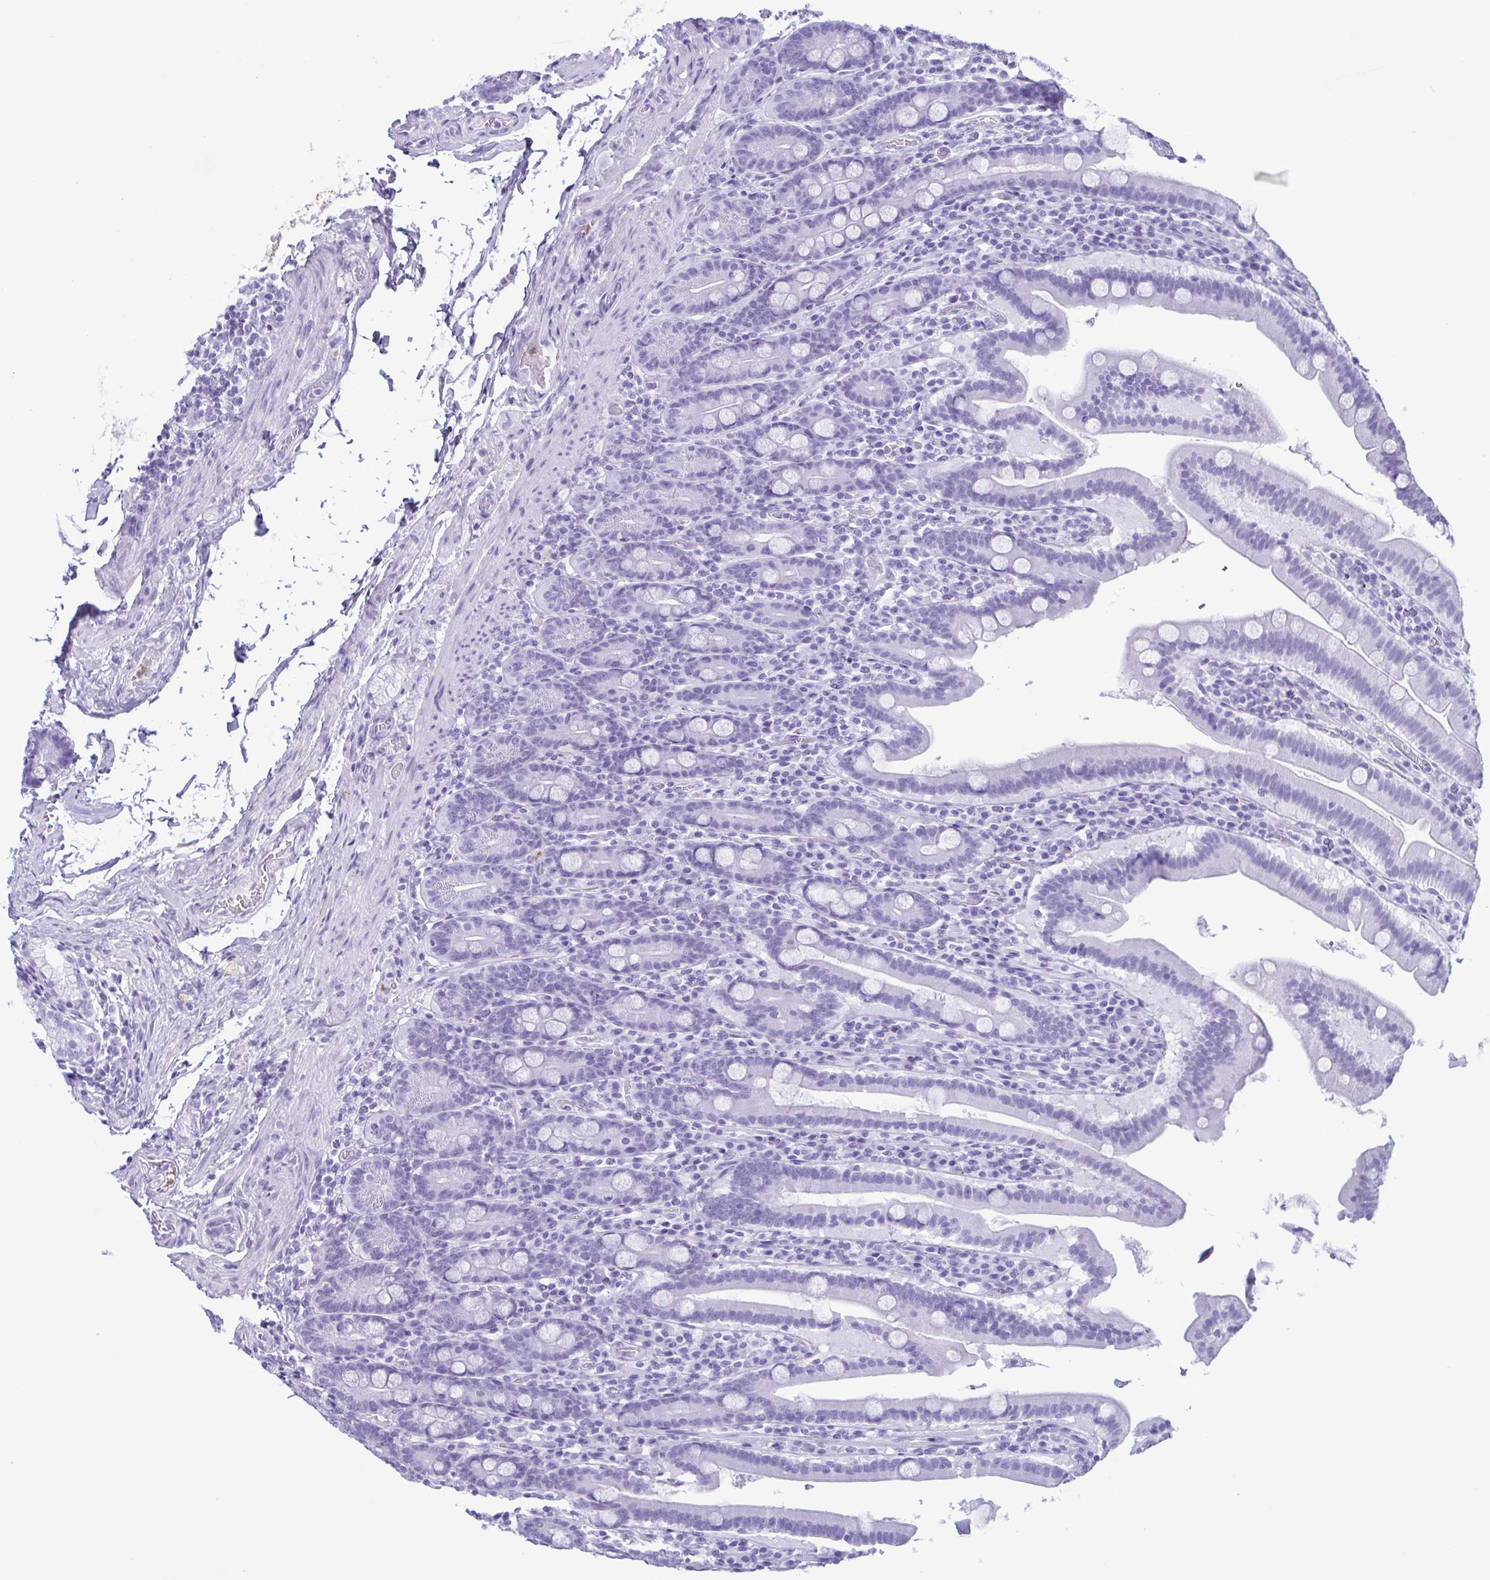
{"staining": {"intensity": "negative", "quantity": "none", "location": "none"}, "tissue": "small intestine", "cell_type": "Glandular cells", "image_type": "normal", "snomed": [{"axis": "morphology", "description": "Normal tissue, NOS"}, {"axis": "topography", "description": "Small intestine"}], "caption": "Small intestine was stained to show a protein in brown. There is no significant positivity in glandular cells. (Brightfield microscopy of DAB (3,3'-diaminobenzidine) immunohistochemistry at high magnification).", "gene": "LTF", "patient": {"sex": "male", "age": 26}}